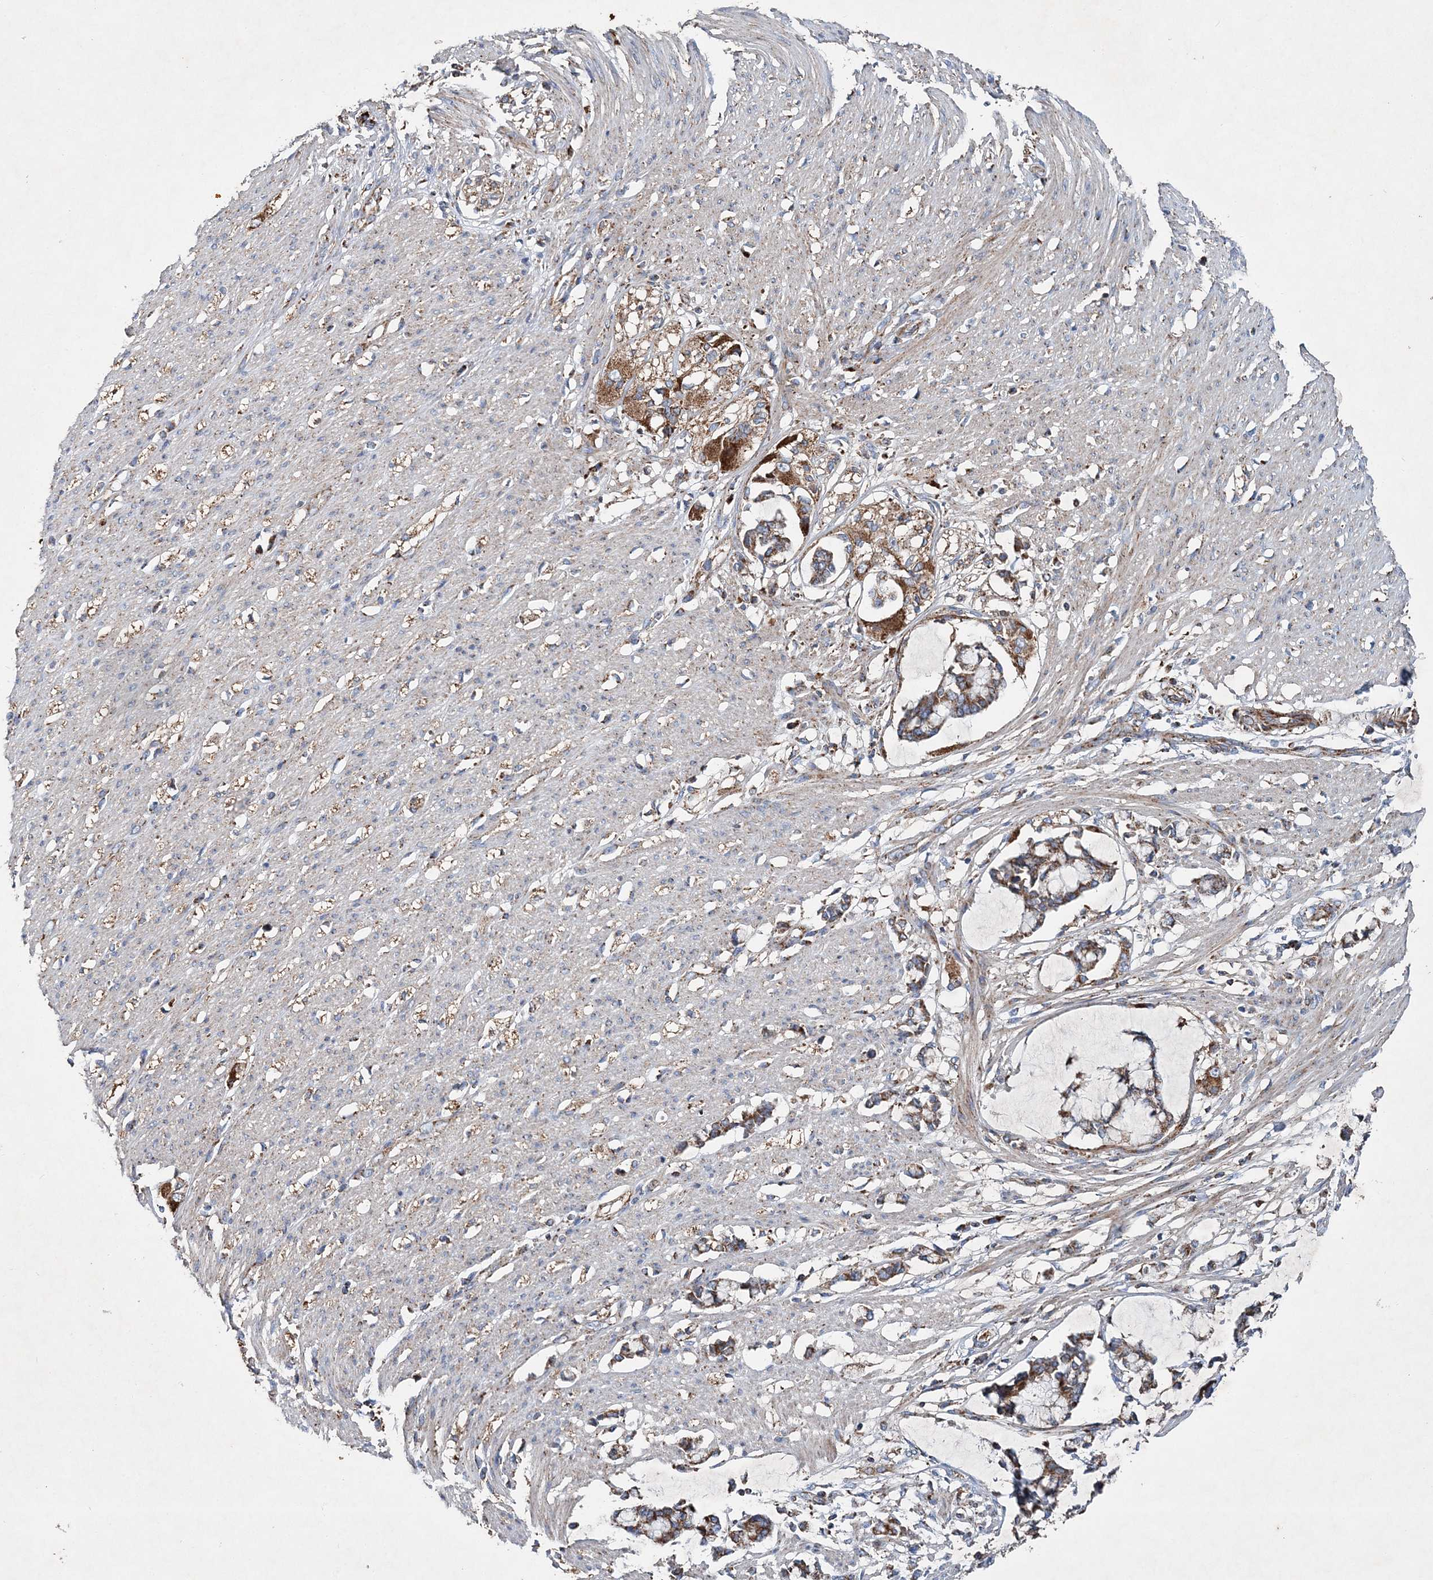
{"staining": {"intensity": "weak", "quantity": "25%-75%", "location": "cytoplasmic/membranous"}, "tissue": "smooth muscle", "cell_type": "Smooth muscle cells", "image_type": "normal", "snomed": [{"axis": "morphology", "description": "Normal tissue, NOS"}, {"axis": "morphology", "description": "Adenocarcinoma, NOS"}, {"axis": "topography", "description": "Colon"}, {"axis": "topography", "description": "Peripheral nerve tissue"}], "caption": "Immunohistochemical staining of benign human smooth muscle displays weak cytoplasmic/membranous protein positivity in approximately 25%-75% of smooth muscle cells.", "gene": "SPAG16", "patient": {"sex": "male", "age": 14}}